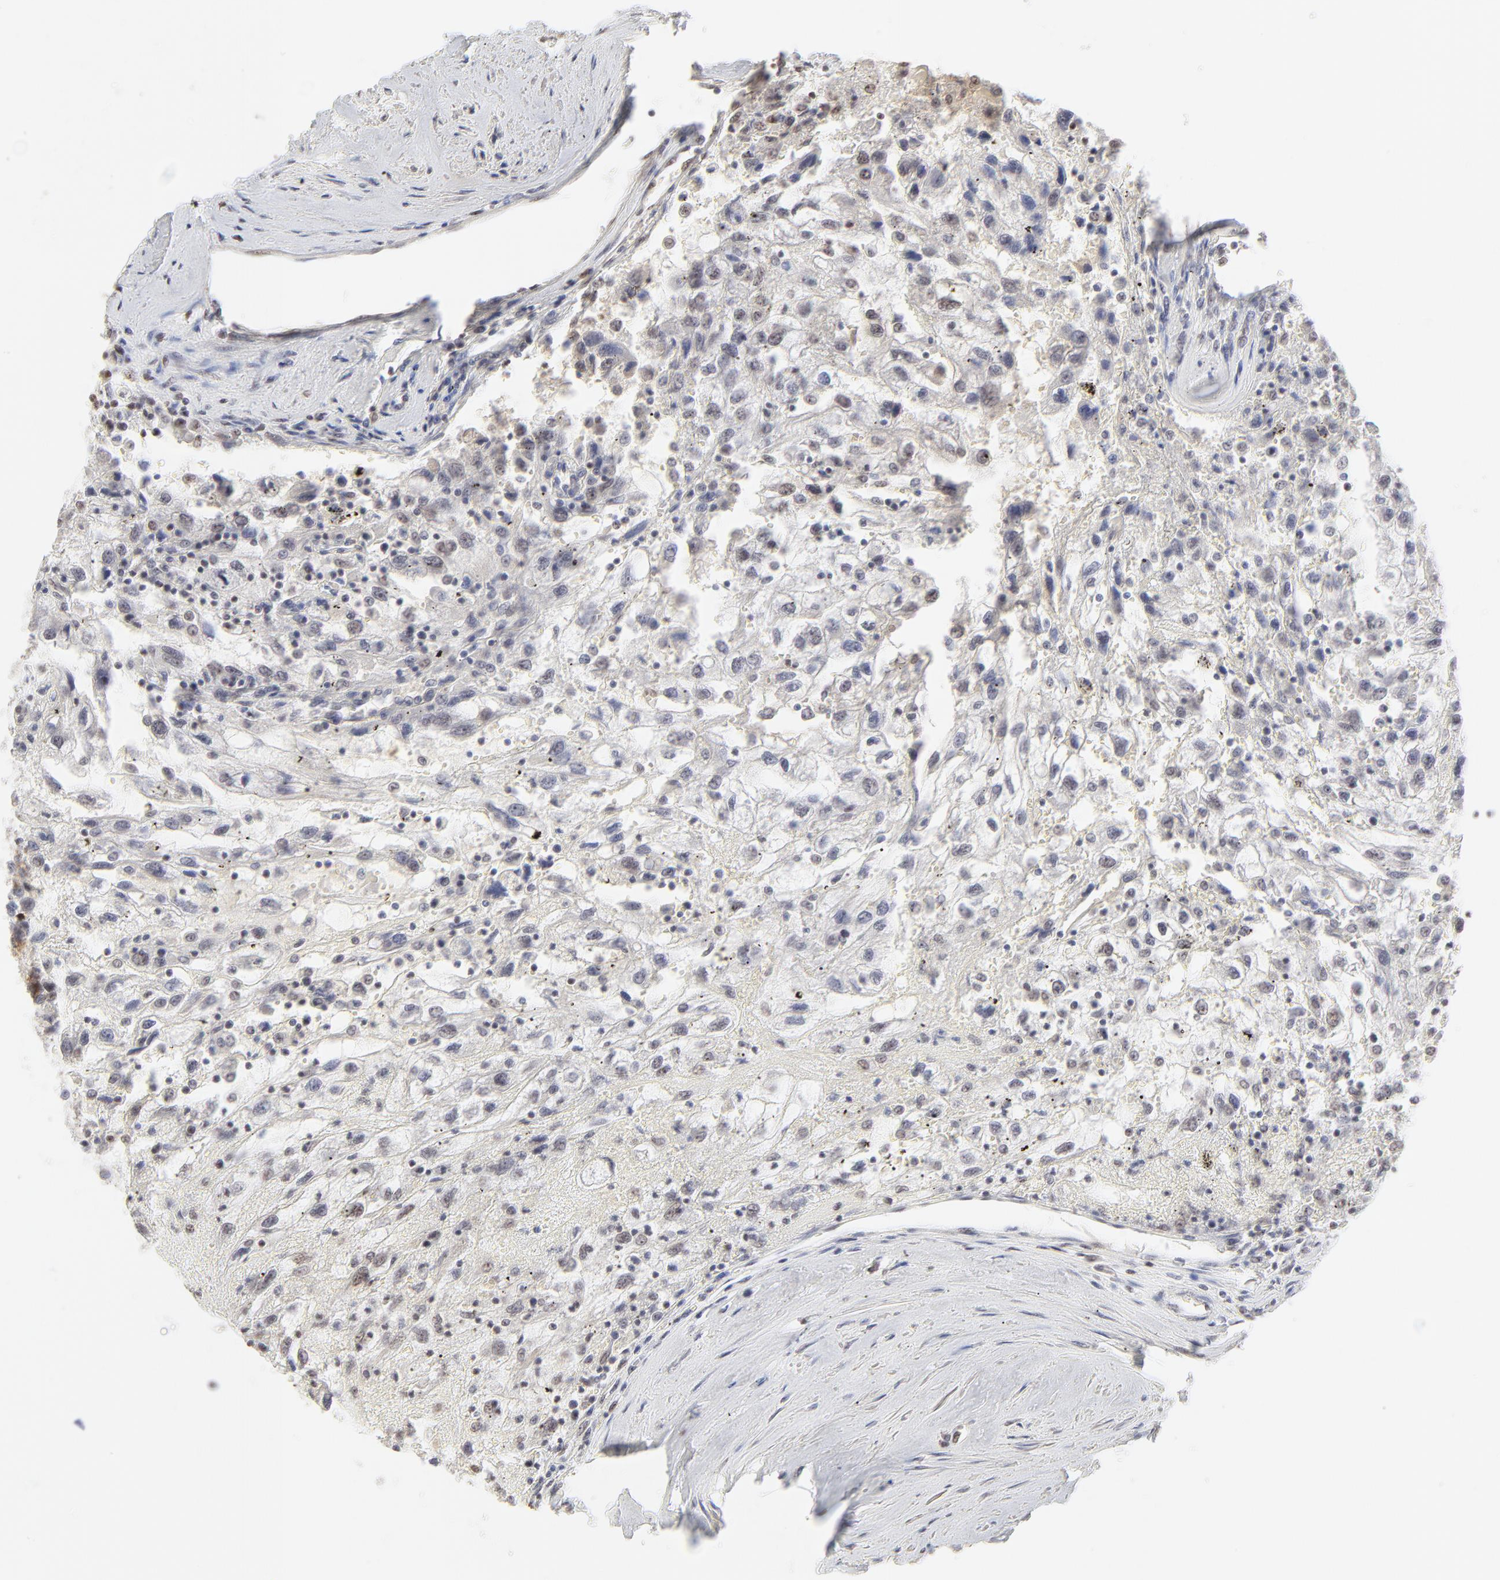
{"staining": {"intensity": "negative", "quantity": "none", "location": "none"}, "tissue": "renal cancer", "cell_type": "Tumor cells", "image_type": "cancer", "snomed": [{"axis": "morphology", "description": "Normal tissue, NOS"}, {"axis": "morphology", "description": "Adenocarcinoma, NOS"}, {"axis": "topography", "description": "Kidney"}], "caption": "This micrograph is of renal cancer (adenocarcinoma) stained with immunohistochemistry to label a protein in brown with the nuclei are counter-stained blue. There is no expression in tumor cells. The staining was performed using DAB to visualize the protein expression in brown, while the nuclei were stained in blue with hematoxylin (Magnification: 20x).", "gene": "NFIL3", "patient": {"sex": "male", "age": 71}}